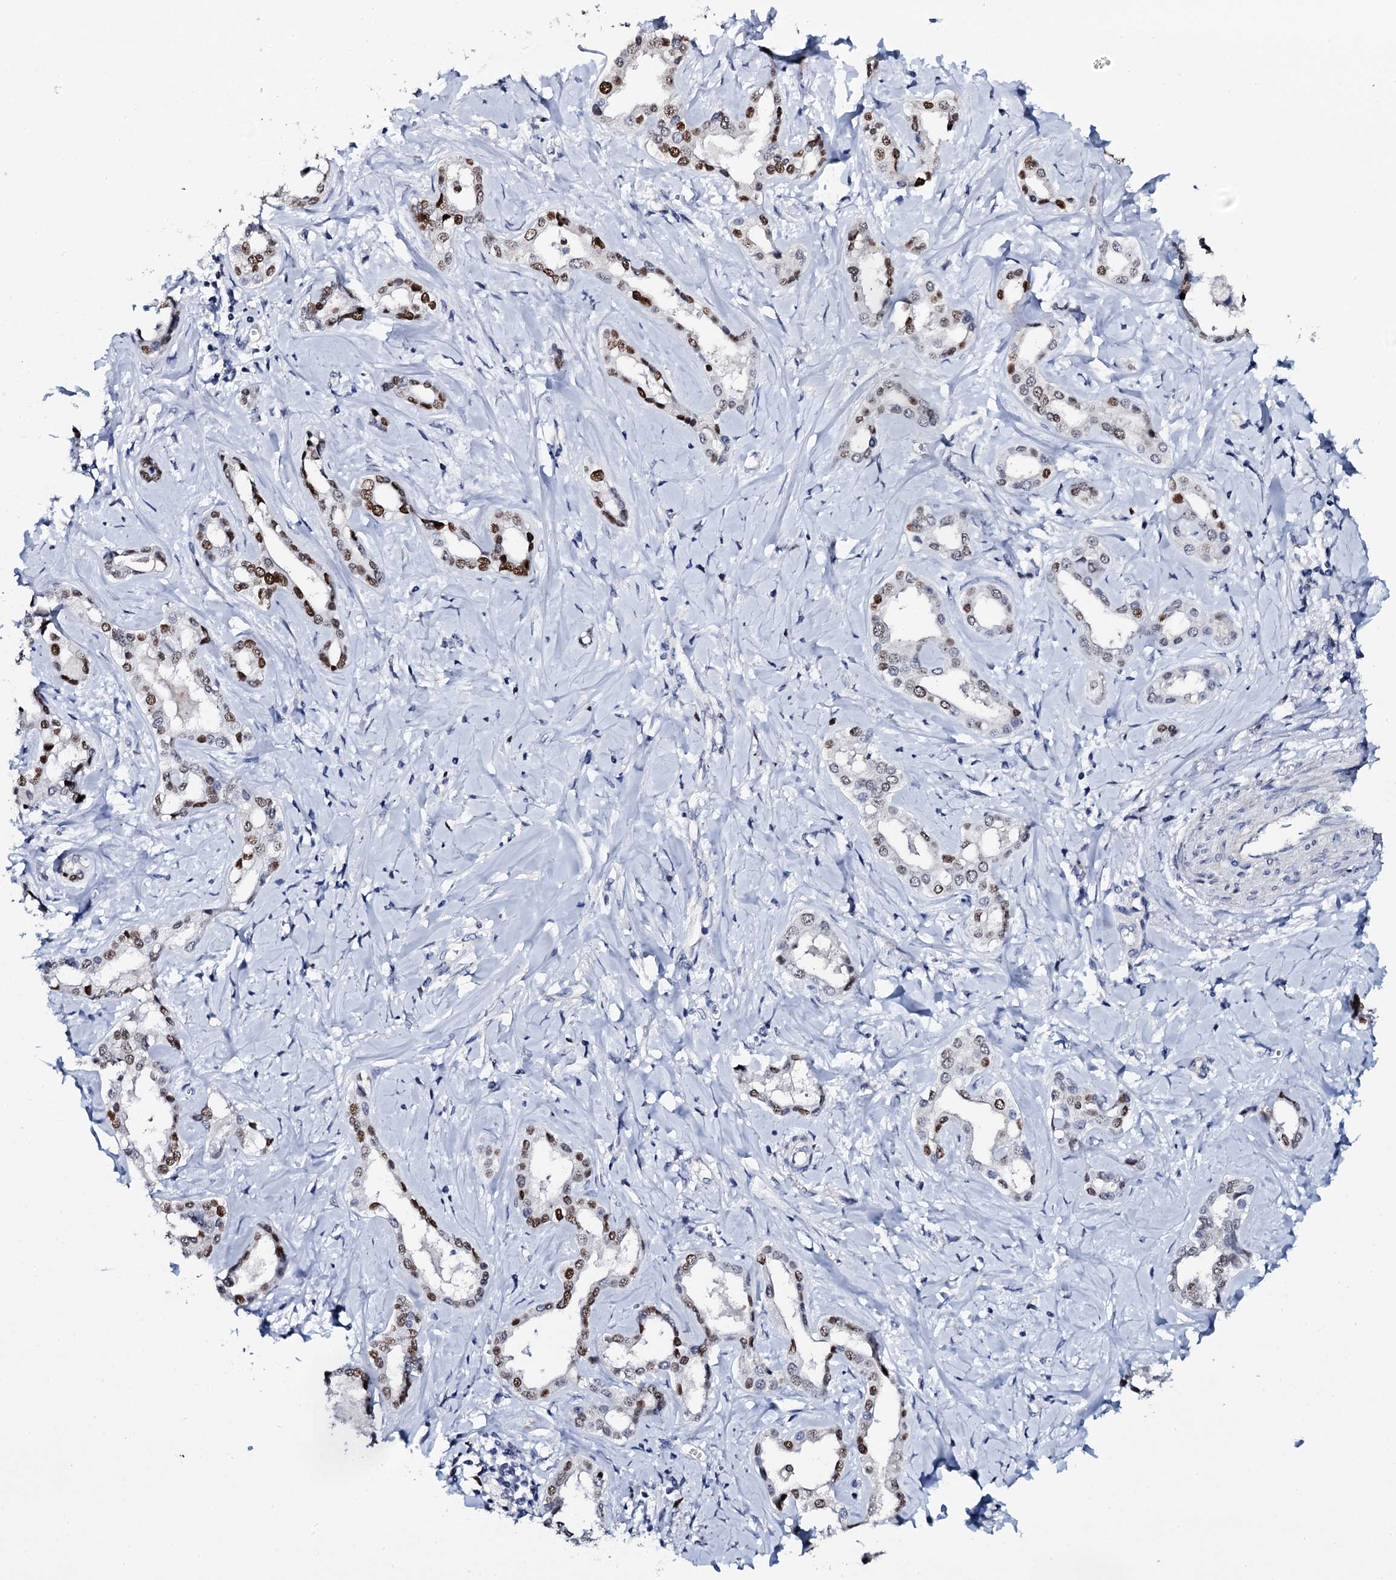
{"staining": {"intensity": "moderate", "quantity": "25%-75%", "location": "nuclear"}, "tissue": "liver cancer", "cell_type": "Tumor cells", "image_type": "cancer", "snomed": [{"axis": "morphology", "description": "Cholangiocarcinoma"}, {"axis": "topography", "description": "Liver"}], "caption": "Human cholangiocarcinoma (liver) stained for a protein (brown) exhibits moderate nuclear positive positivity in approximately 25%-75% of tumor cells.", "gene": "NPM2", "patient": {"sex": "female", "age": 77}}